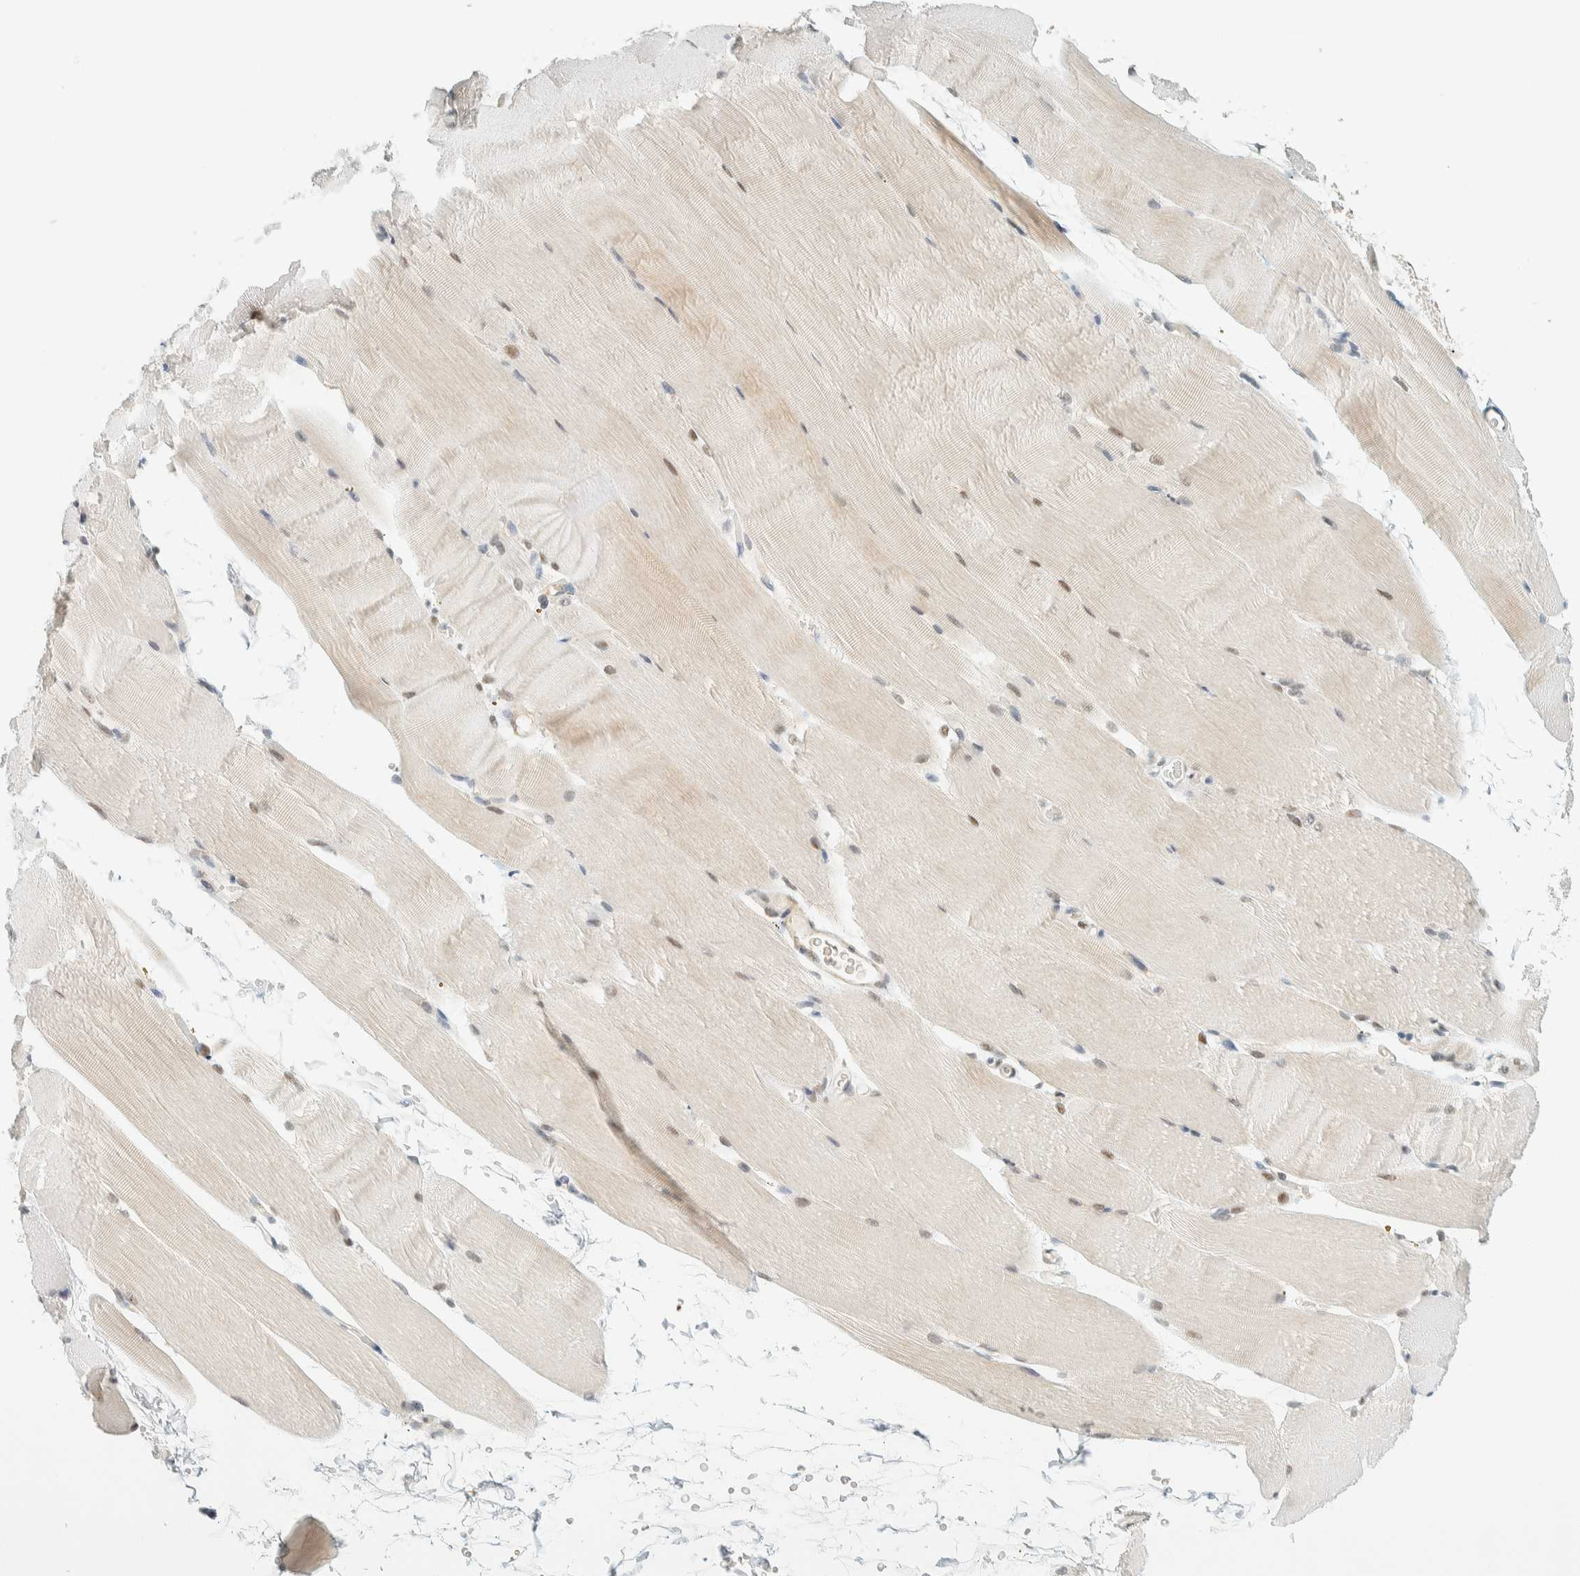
{"staining": {"intensity": "moderate", "quantity": "<25%", "location": "nuclear"}, "tissue": "skeletal muscle", "cell_type": "Myocytes", "image_type": "normal", "snomed": [{"axis": "morphology", "description": "Normal tissue, NOS"}, {"axis": "topography", "description": "Skeletal muscle"}, {"axis": "topography", "description": "Parathyroid gland"}], "caption": "Immunohistochemistry staining of benign skeletal muscle, which demonstrates low levels of moderate nuclear positivity in approximately <25% of myocytes indicating moderate nuclear protein staining. The staining was performed using DAB (brown) for protein detection and nuclei were counterstained in hematoxylin (blue).", "gene": "ZNF683", "patient": {"sex": "female", "age": 37}}